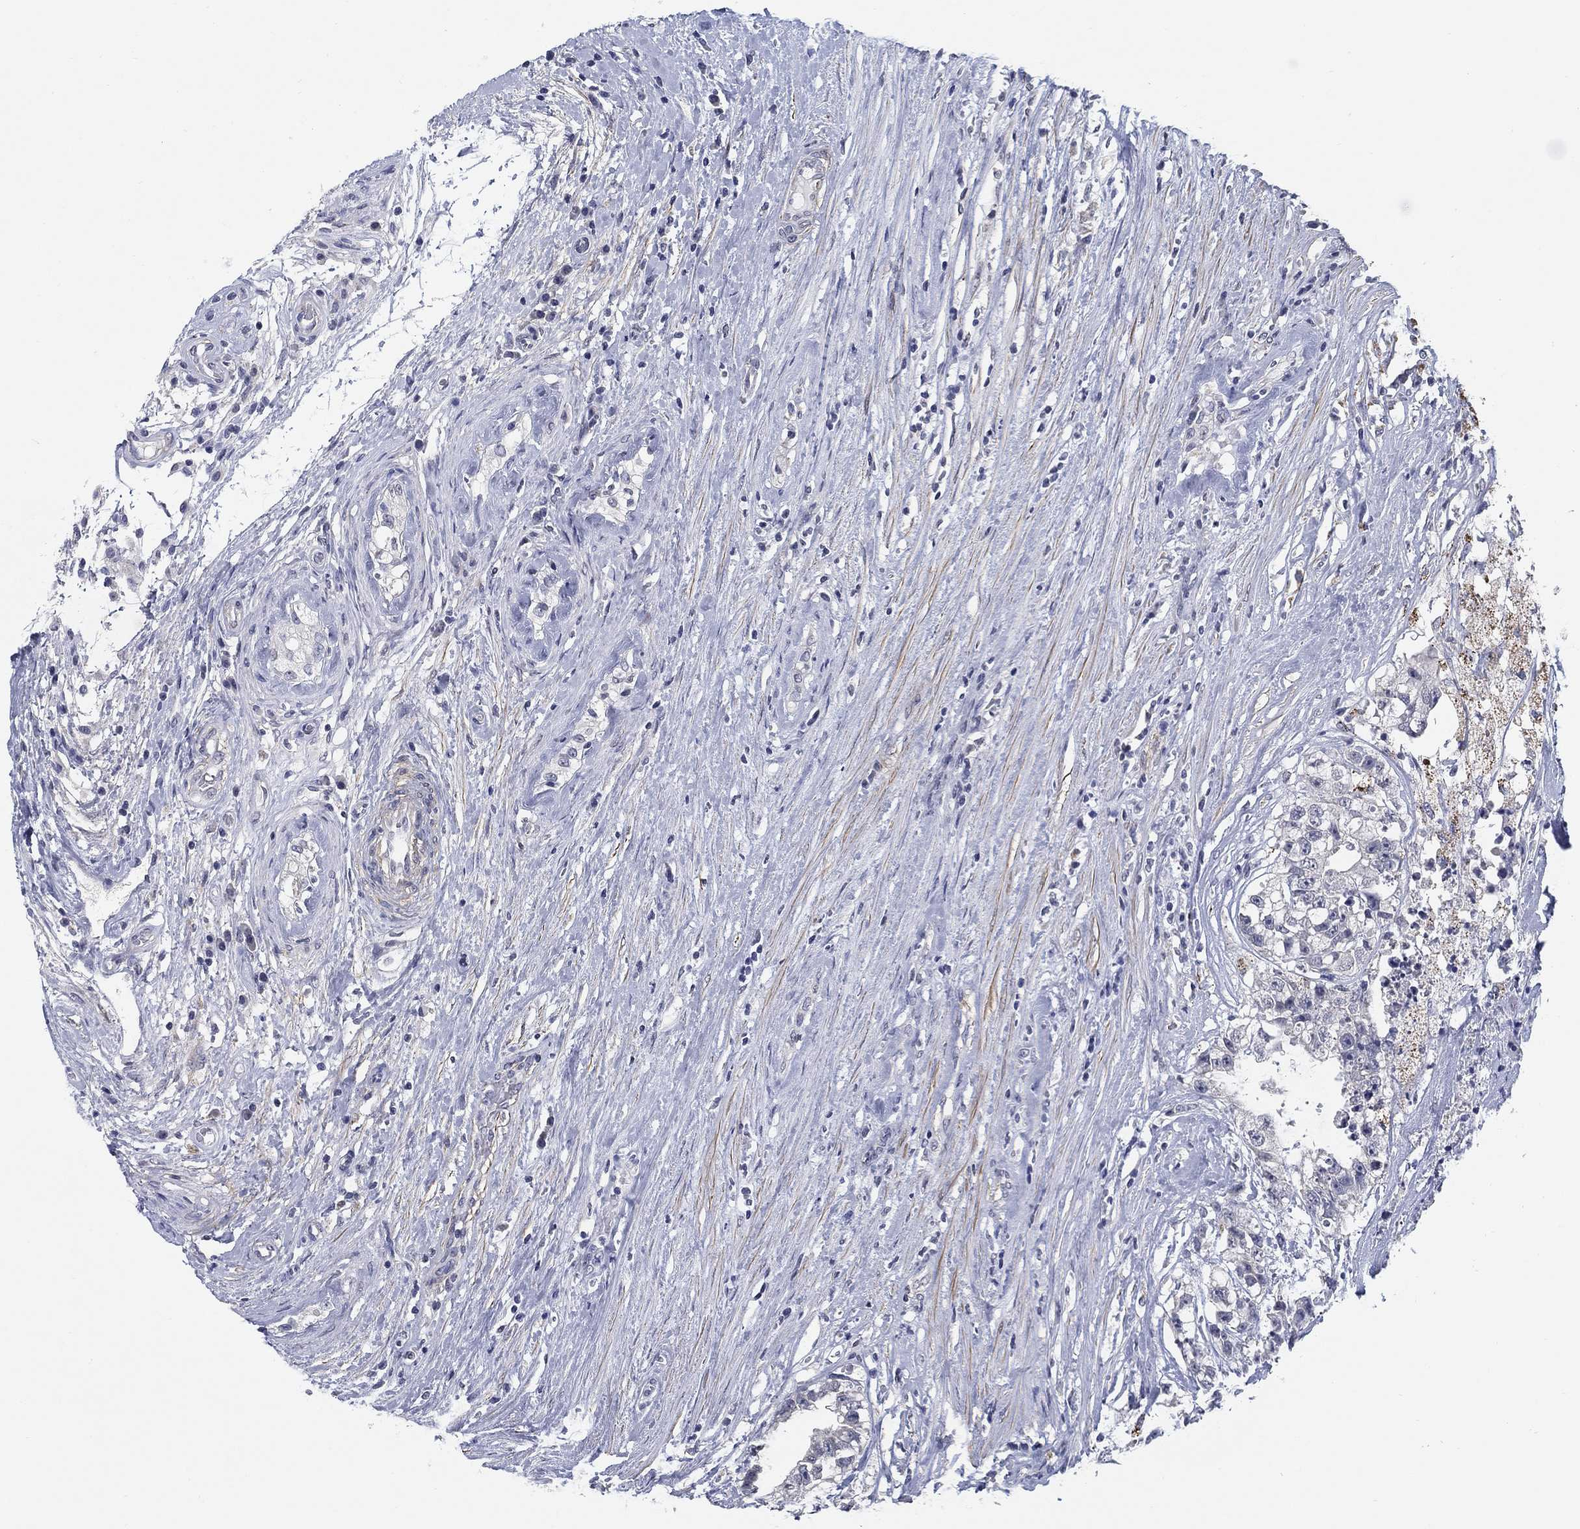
{"staining": {"intensity": "negative", "quantity": "none", "location": "none"}, "tissue": "testis cancer", "cell_type": "Tumor cells", "image_type": "cancer", "snomed": [{"axis": "morphology", "description": "Seminoma, NOS"}, {"axis": "morphology", "description": "Carcinoma, Embryonal, NOS"}, {"axis": "topography", "description": "Testis"}], "caption": "Image shows no protein staining in tumor cells of testis embryonal carcinoma tissue.", "gene": "OTUB2", "patient": {"sex": "male", "age": 41}}